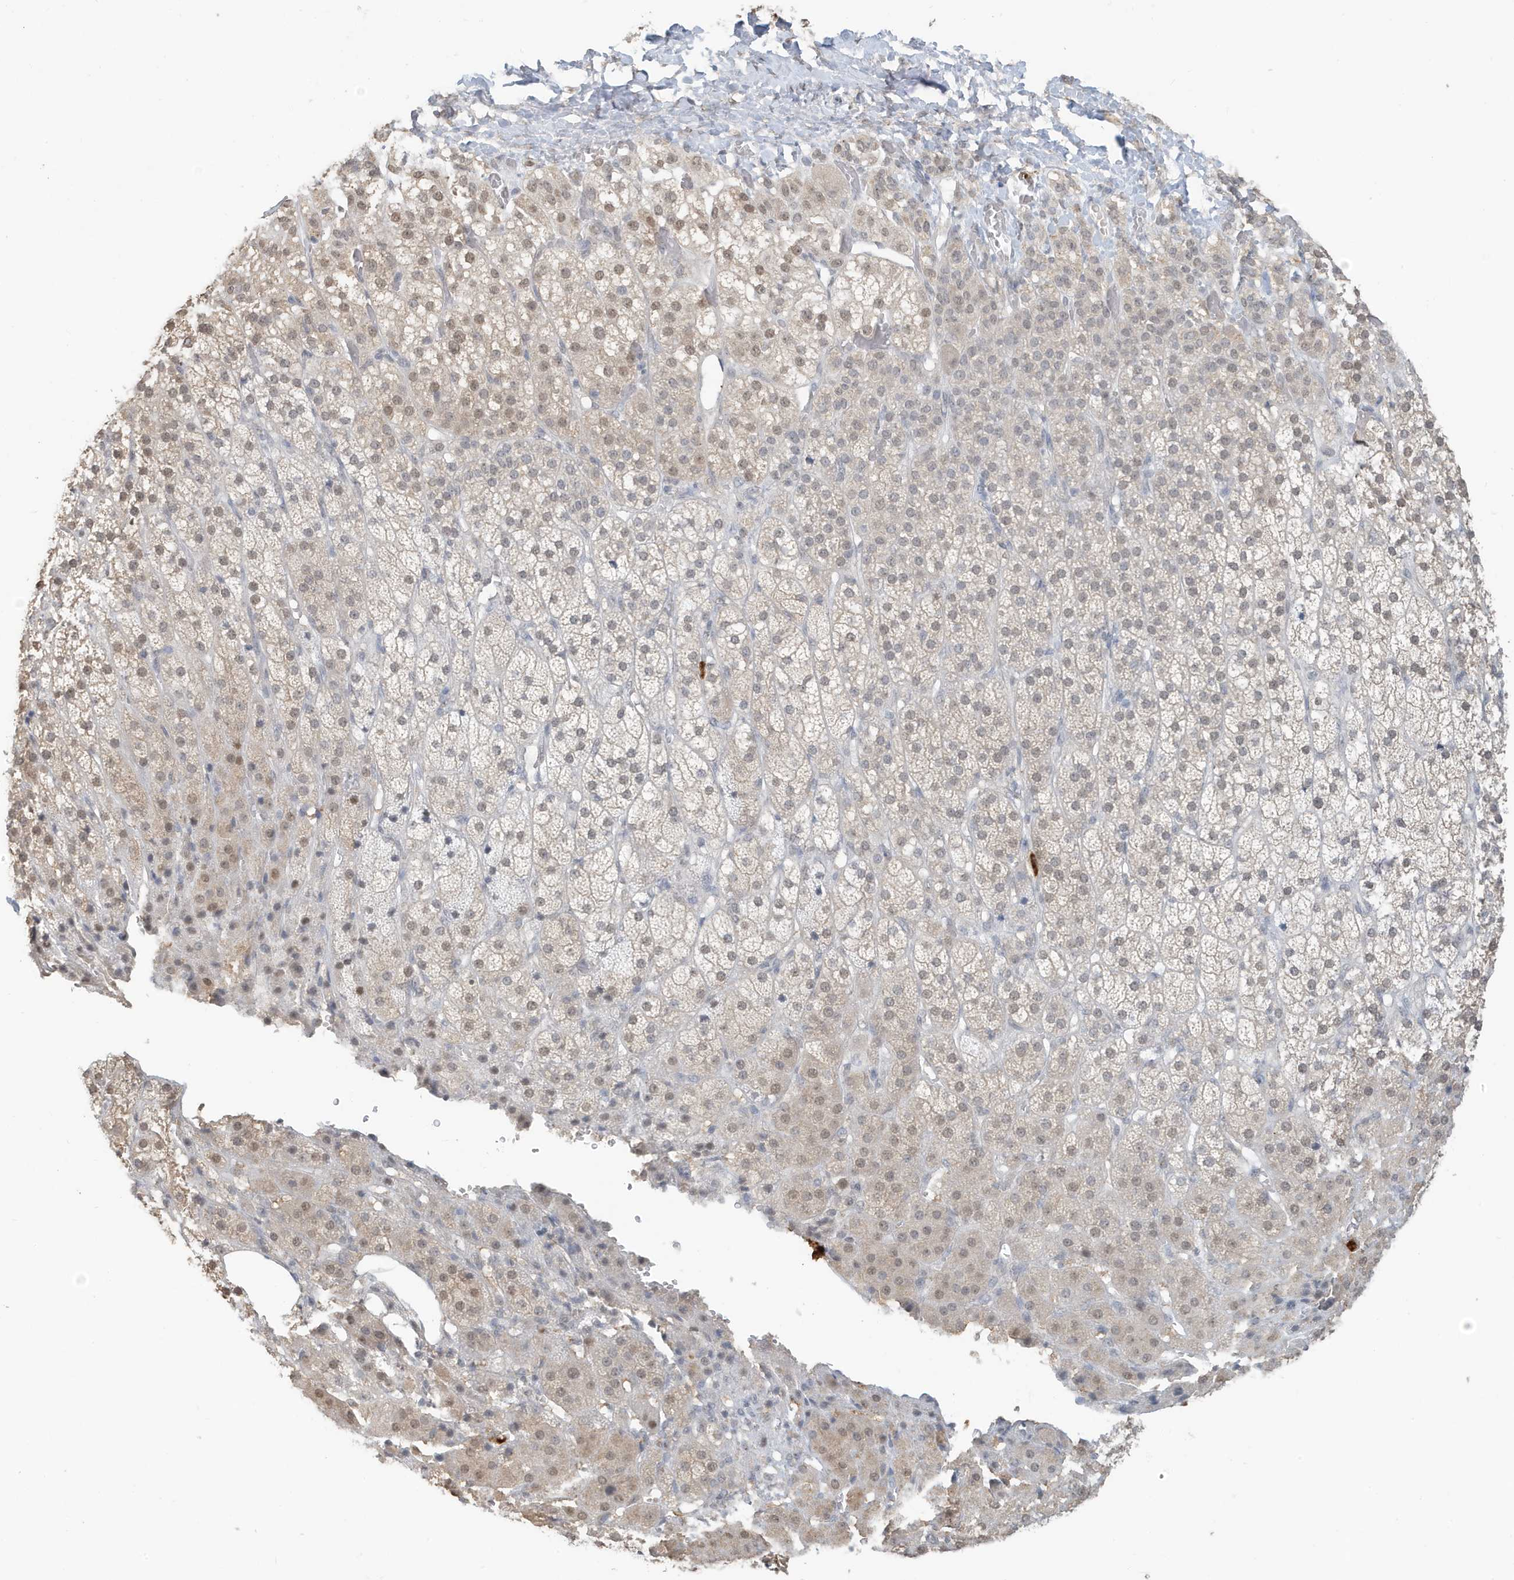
{"staining": {"intensity": "weak", "quantity": "25%-75%", "location": "nuclear"}, "tissue": "adrenal gland", "cell_type": "Glandular cells", "image_type": "normal", "snomed": [{"axis": "morphology", "description": "Normal tissue, NOS"}, {"axis": "topography", "description": "Adrenal gland"}], "caption": "IHC image of benign human adrenal gland stained for a protein (brown), which exhibits low levels of weak nuclear positivity in approximately 25%-75% of glandular cells.", "gene": "DEFA1", "patient": {"sex": "female", "age": 57}}